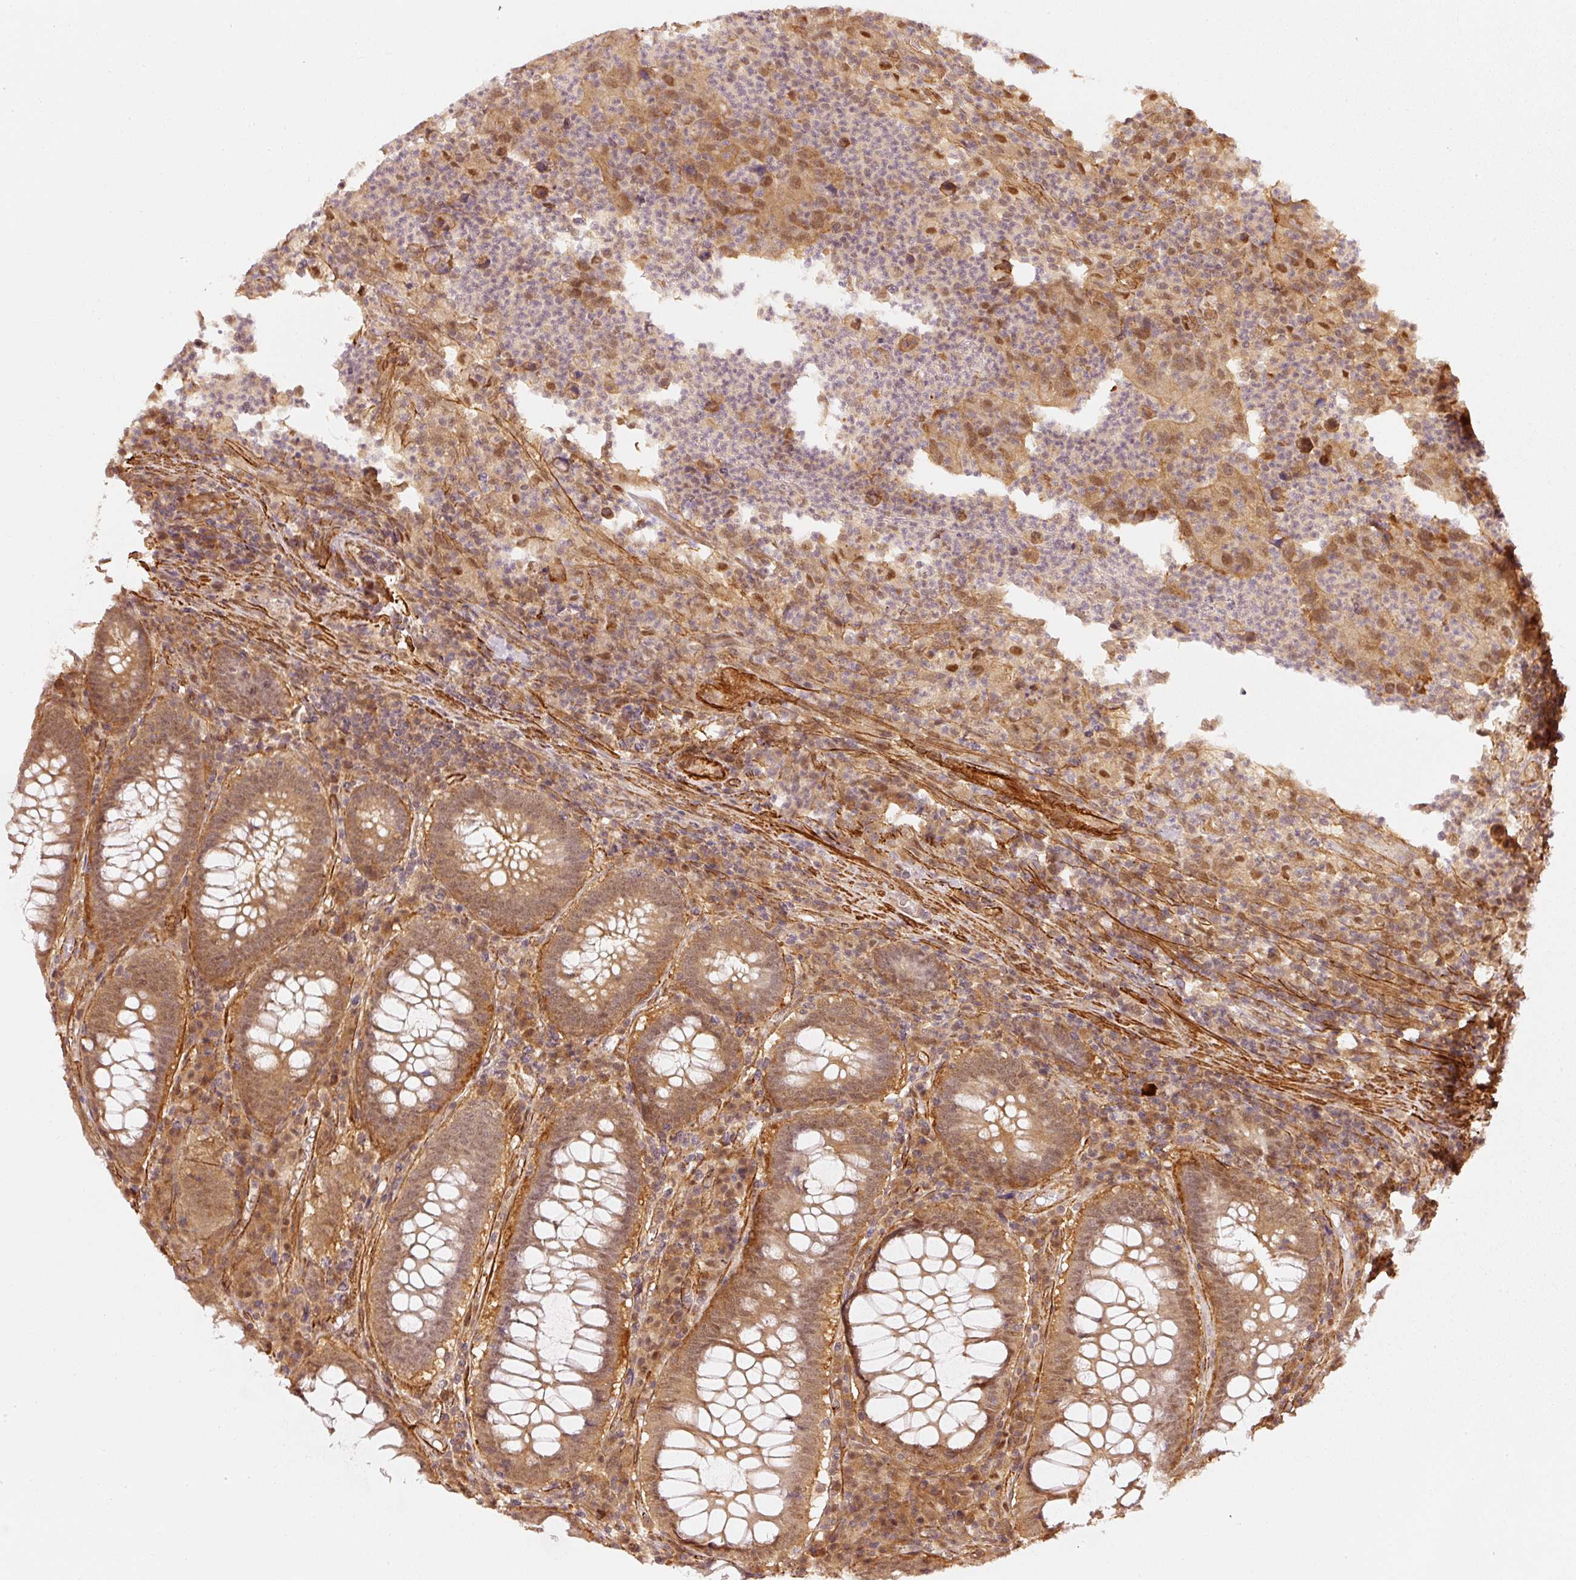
{"staining": {"intensity": "moderate", "quantity": ">75%", "location": "cytoplasmic/membranous,nuclear"}, "tissue": "colorectal cancer", "cell_type": "Tumor cells", "image_type": "cancer", "snomed": [{"axis": "morphology", "description": "Adenocarcinoma, NOS"}, {"axis": "topography", "description": "Colon"}], "caption": "Adenocarcinoma (colorectal) stained with DAB immunohistochemistry shows medium levels of moderate cytoplasmic/membranous and nuclear positivity in approximately >75% of tumor cells.", "gene": "PSMD1", "patient": {"sex": "male", "age": 83}}